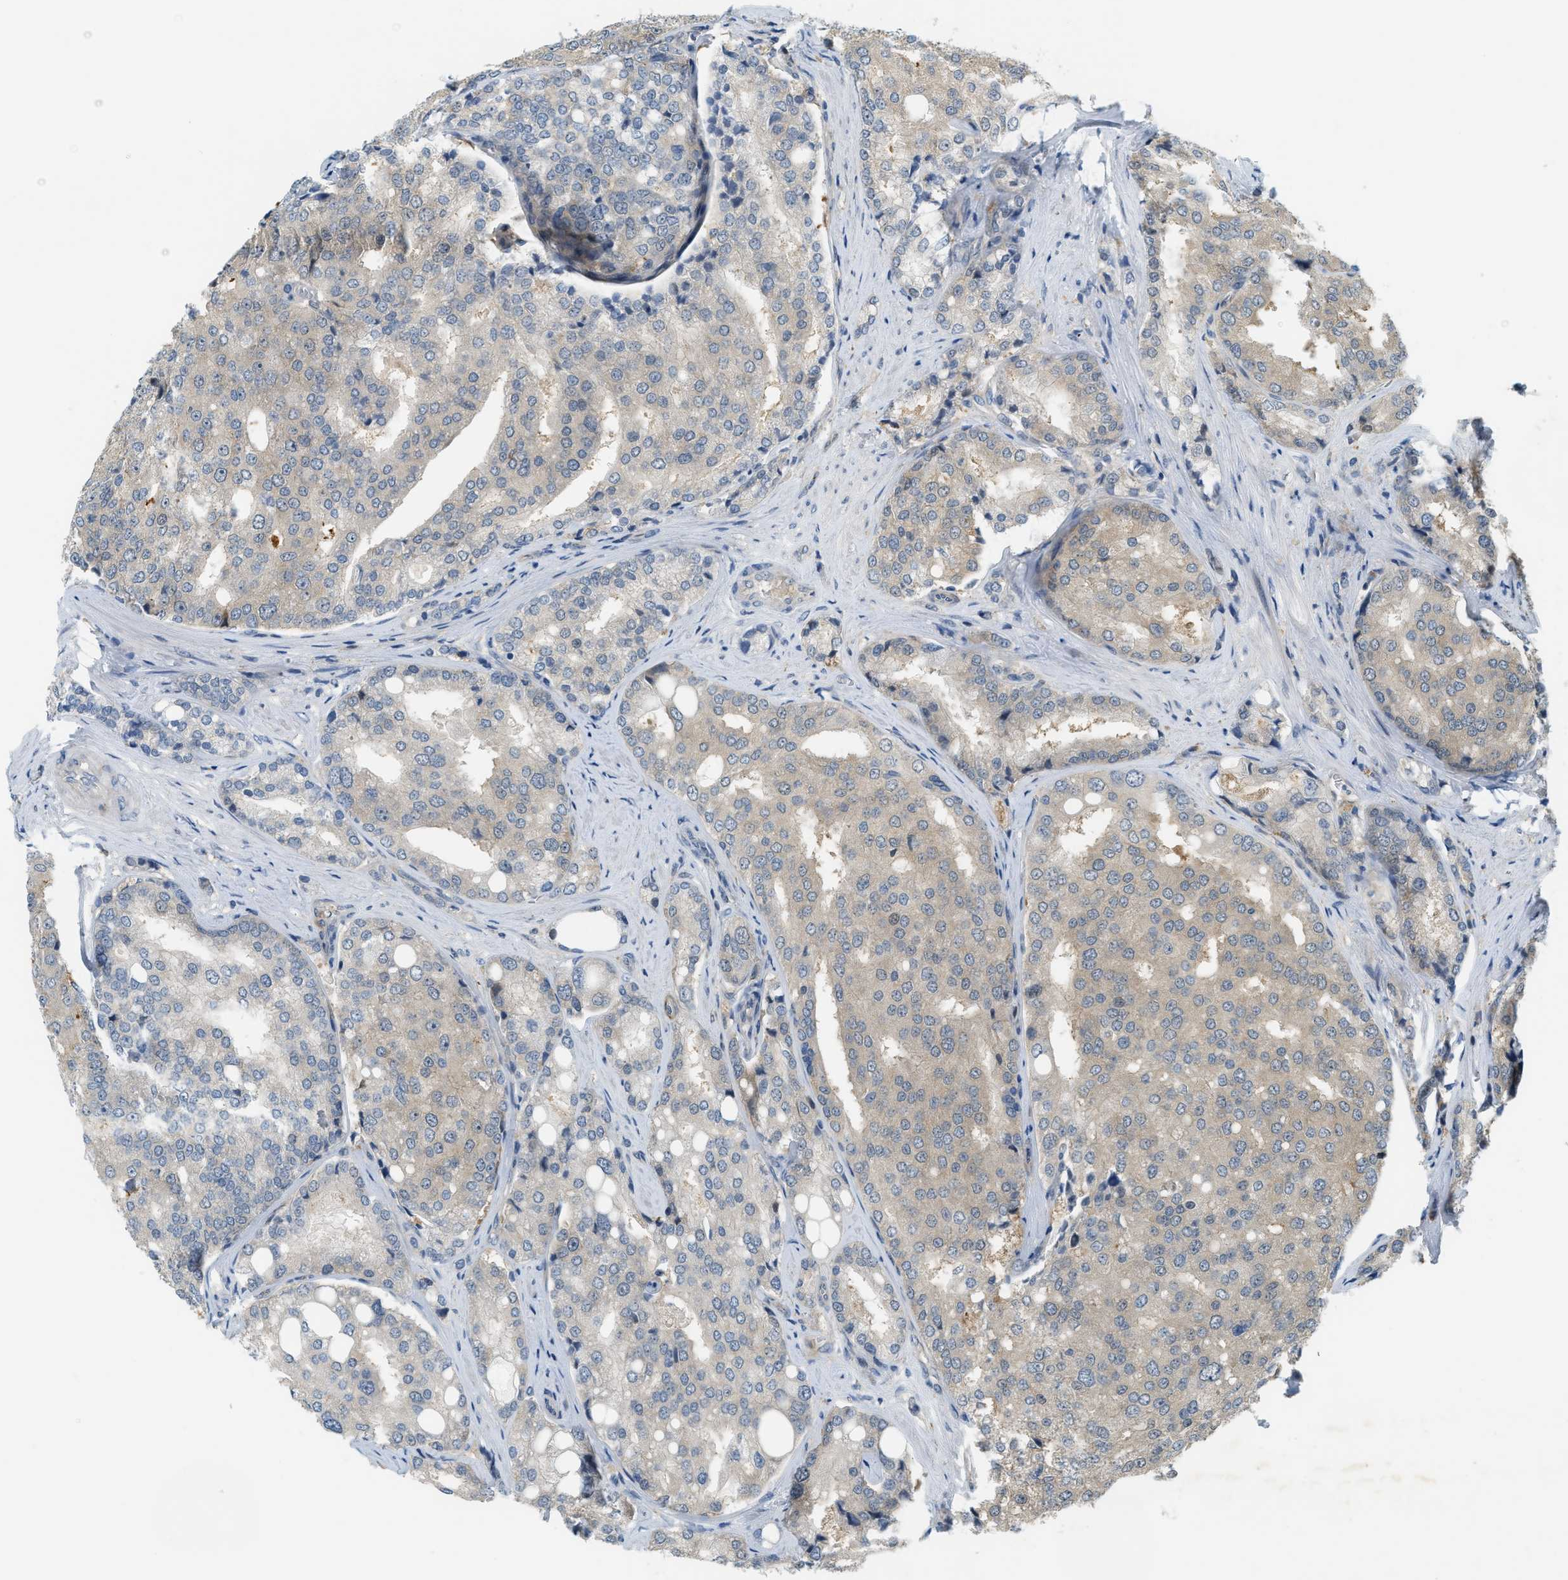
{"staining": {"intensity": "weak", "quantity": "<25%", "location": "cytoplasmic/membranous"}, "tissue": "prostate cancer", "cell_type": "Tumor cells", "image_type": "cancer", "snomed": [{"axis": "morphology", "description": "Adenocarcinoma, High grade"}, {"axis": "topography", "description": "Prostate"}], "caption": "IHC image of neoplastic tissue: human prostate cancer (adenocarcinoma (high-grade)) stained with DAB (3,3'-diaminobenzidine) demonstrates no significant protein positivity in tumor cells. Brightfield microscopy of IHC stained with DAB (3,3'-diaminobenzidine) (brown) and hematoxylin (blue), captured at high magnification.", "gene": "PDCL3", "patient": {"sex": "male", "age": 50}}